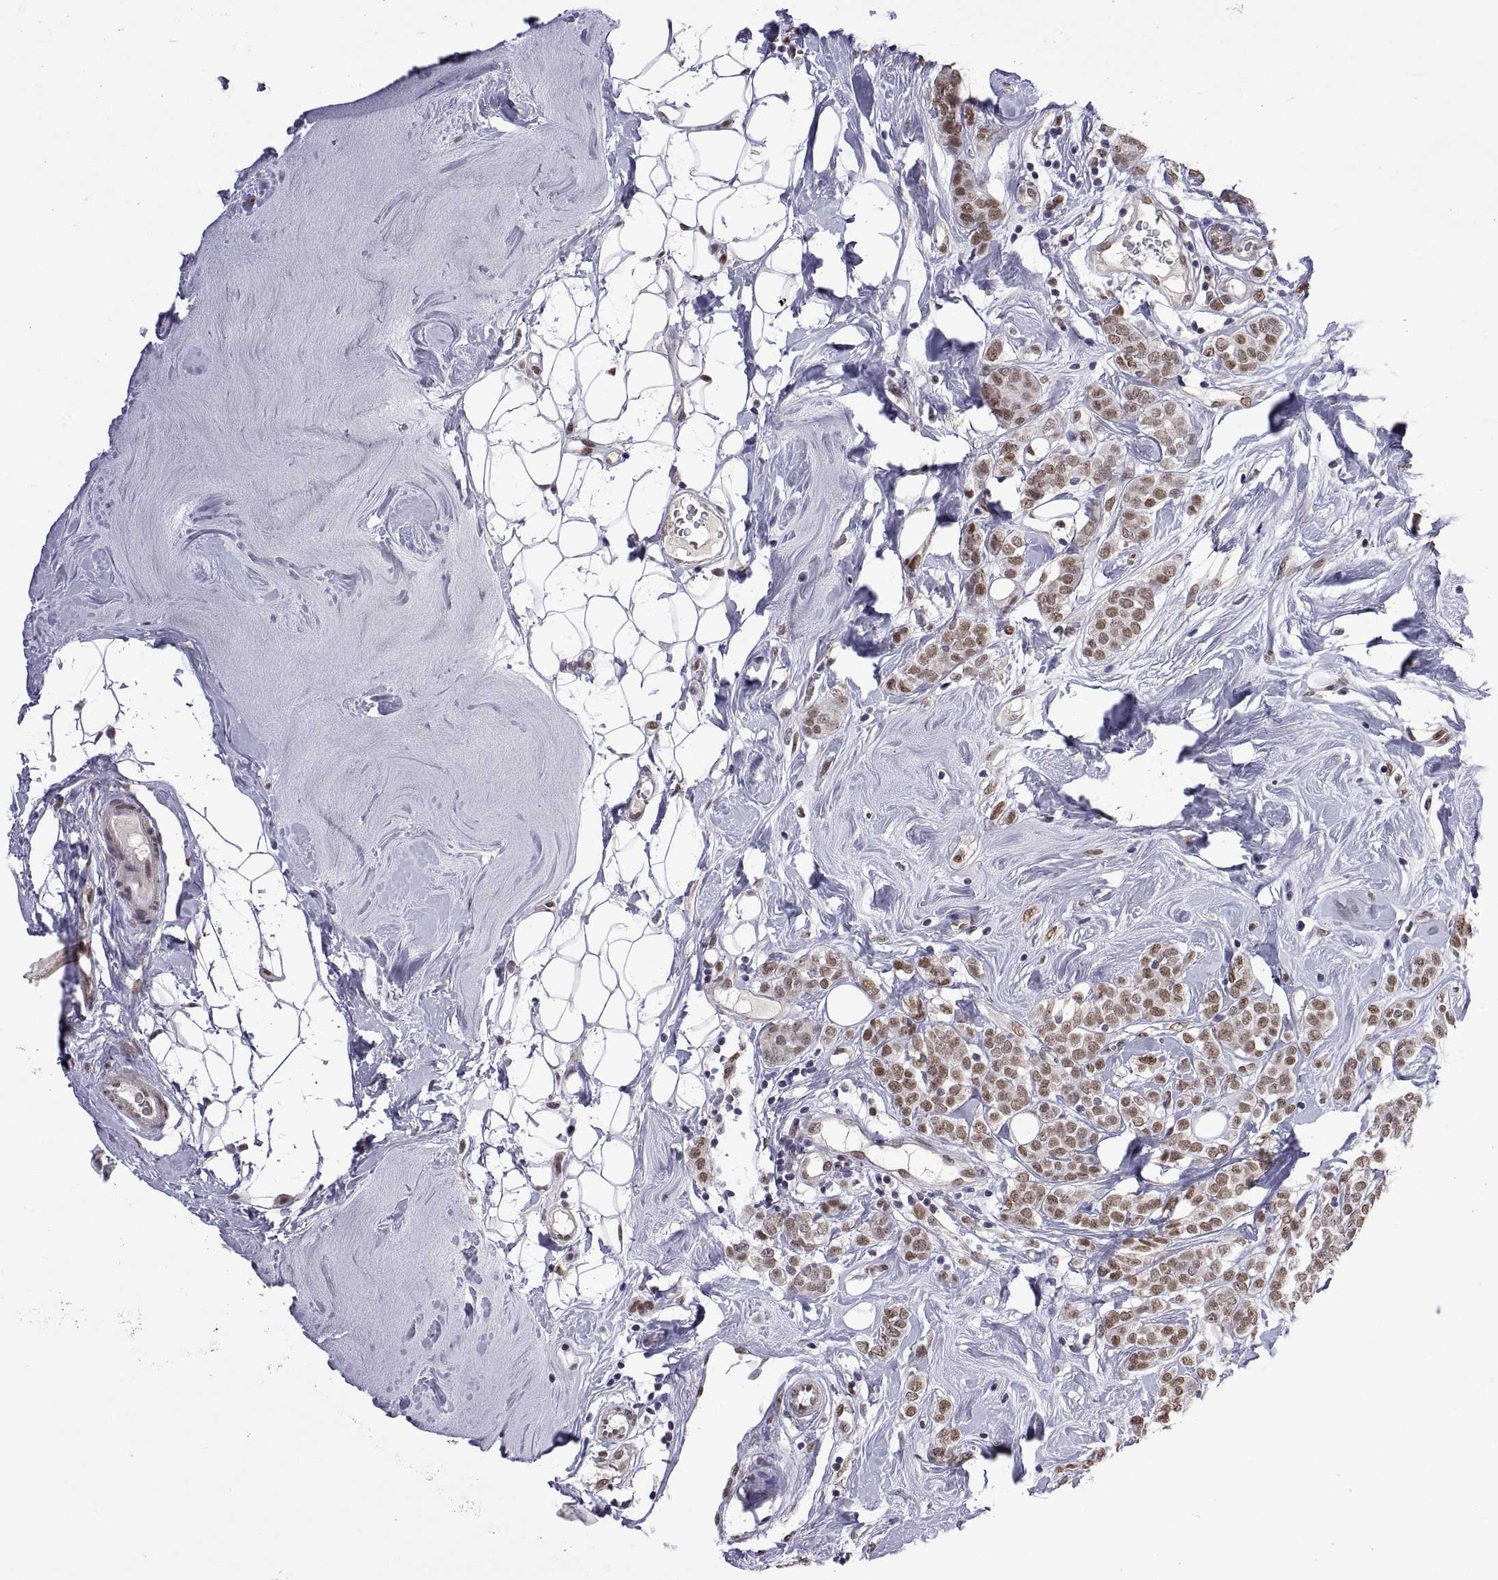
{"staining": {"intensity": "moderate", "quantity": ">75%", "location": "nuclear"}, "tissue": "breast cancer", "cell_type": "Tumor cells", "image_type": "cancer", "snomed": [{"axis": "morphology", "description": "Lobular carcinoma"}, {"axis": "topography", "description": "Breast"}], "caption": "A brown stain labels moderate nuclear expression of a protein in human breast cancer (lobular carcinoma) tumor cells.", "gene": "NR4A1", "patient": {"sex": "female", "age": 49}}